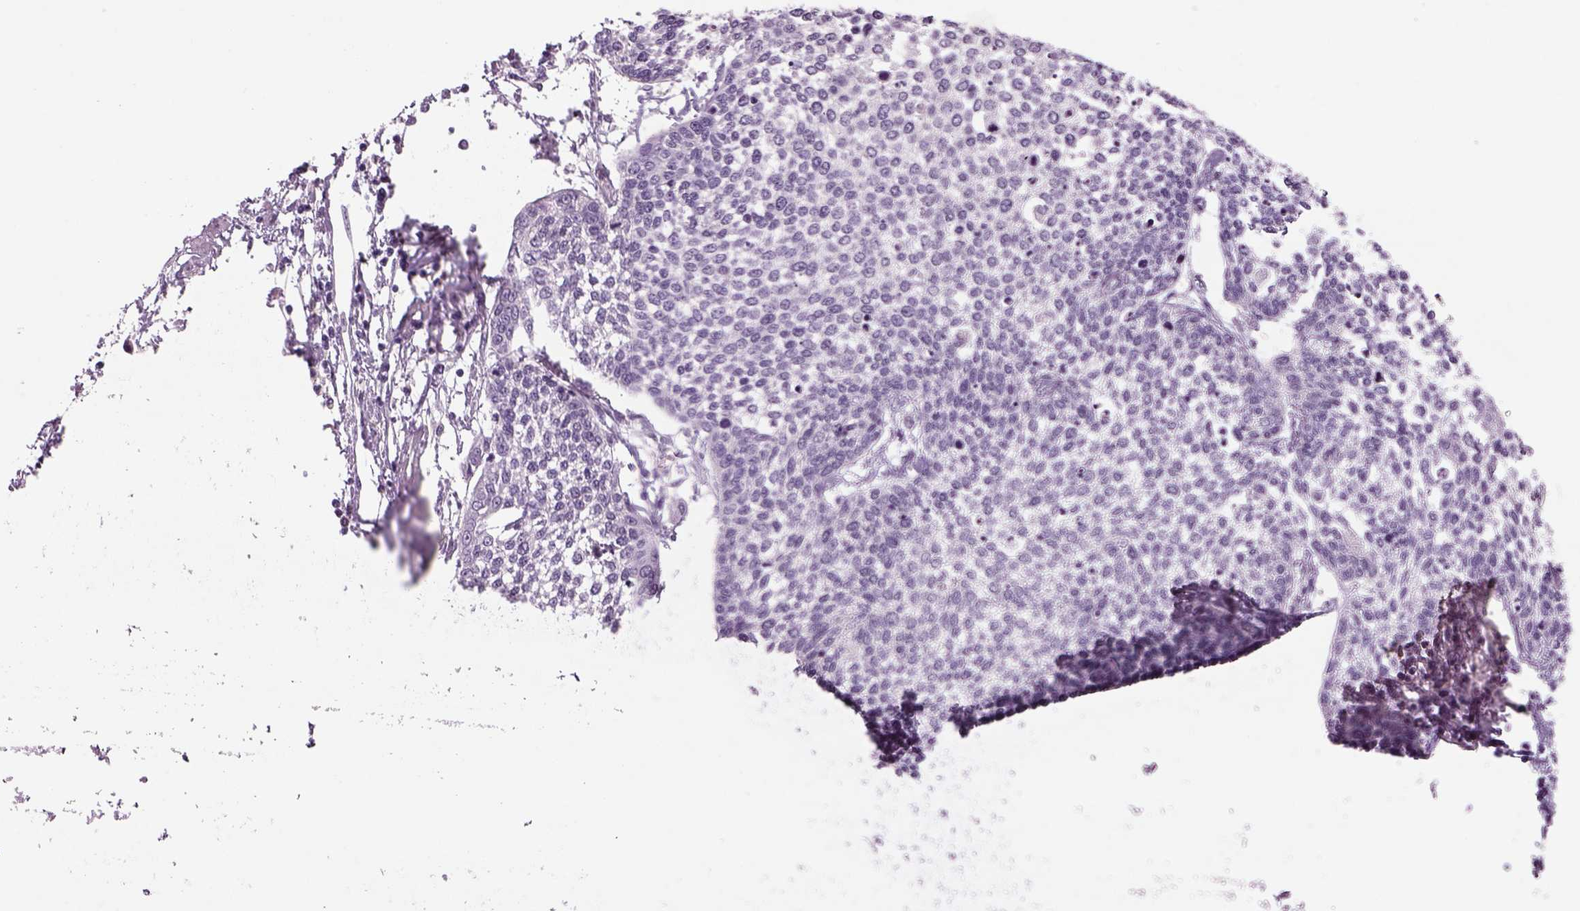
{"staining": {"intensity": "negative", "quantity": "none", "location": "none"}, "tissue": "cervical cancer", "cell_type": "Tumor cells", "image_type": "cancer", "snomed": [{"axis": "morphology", "description": "Squamous cell carcinoma, NOS"}, {"axis": "topography", "description": "Cervix"}], "caption": "Immunohistochemistry histopathology image of neoplastic tissue: human cervical cancer (squamous cell carcinoma) stained with DAB (3,3'-diaminobenzidine) displays no significant protein expression in tumor cells. The staining is performed using DAB brown chromogen with nuclei counter-stained in using hematoxylin.", "gene": "MDH1B", "patient": {"sex": "female", "age": 34}}